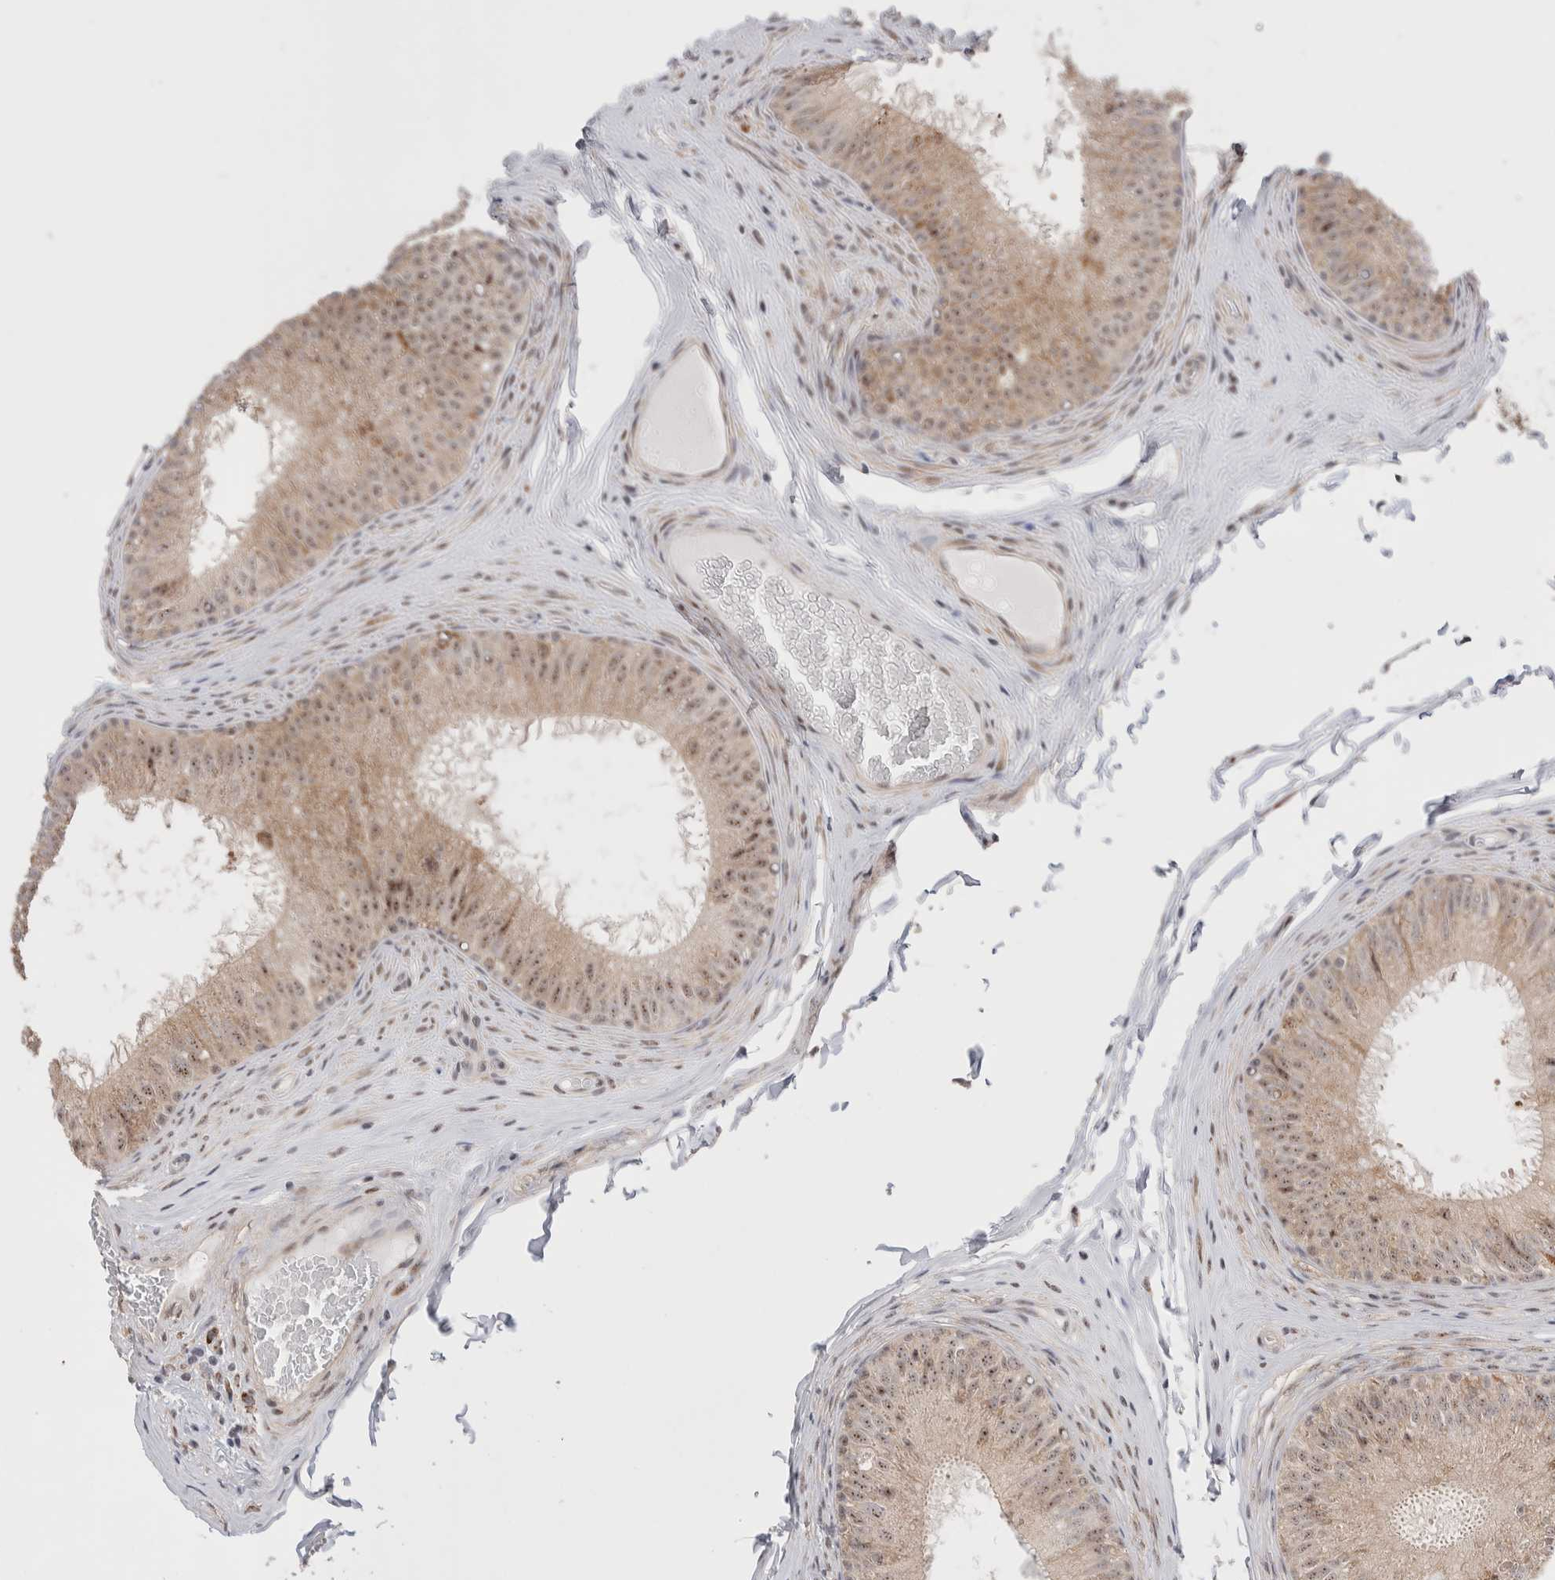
{"staining": {"intensity": "moderate", "quantity": ">75%", "location": "cytoplasmic/membranous,nuclear"}, "tissue": "epididymis", "cell_type": "Glandular cells", "image_type": "normal", "snomed": [{"axis": "morphology", "description": "Normal tissue, NOS"}, {"axis": "topography", "description": "Epididymis"}], "caption": "Epididymis stained for a protein shows moderate cytoplasmic/membranous,nuclear positivity in glandular cells. (IHC, brightfield microscopy, high magnification).", "gene": "ZNF695", "patient": {"sex": "male", "age": 32}}